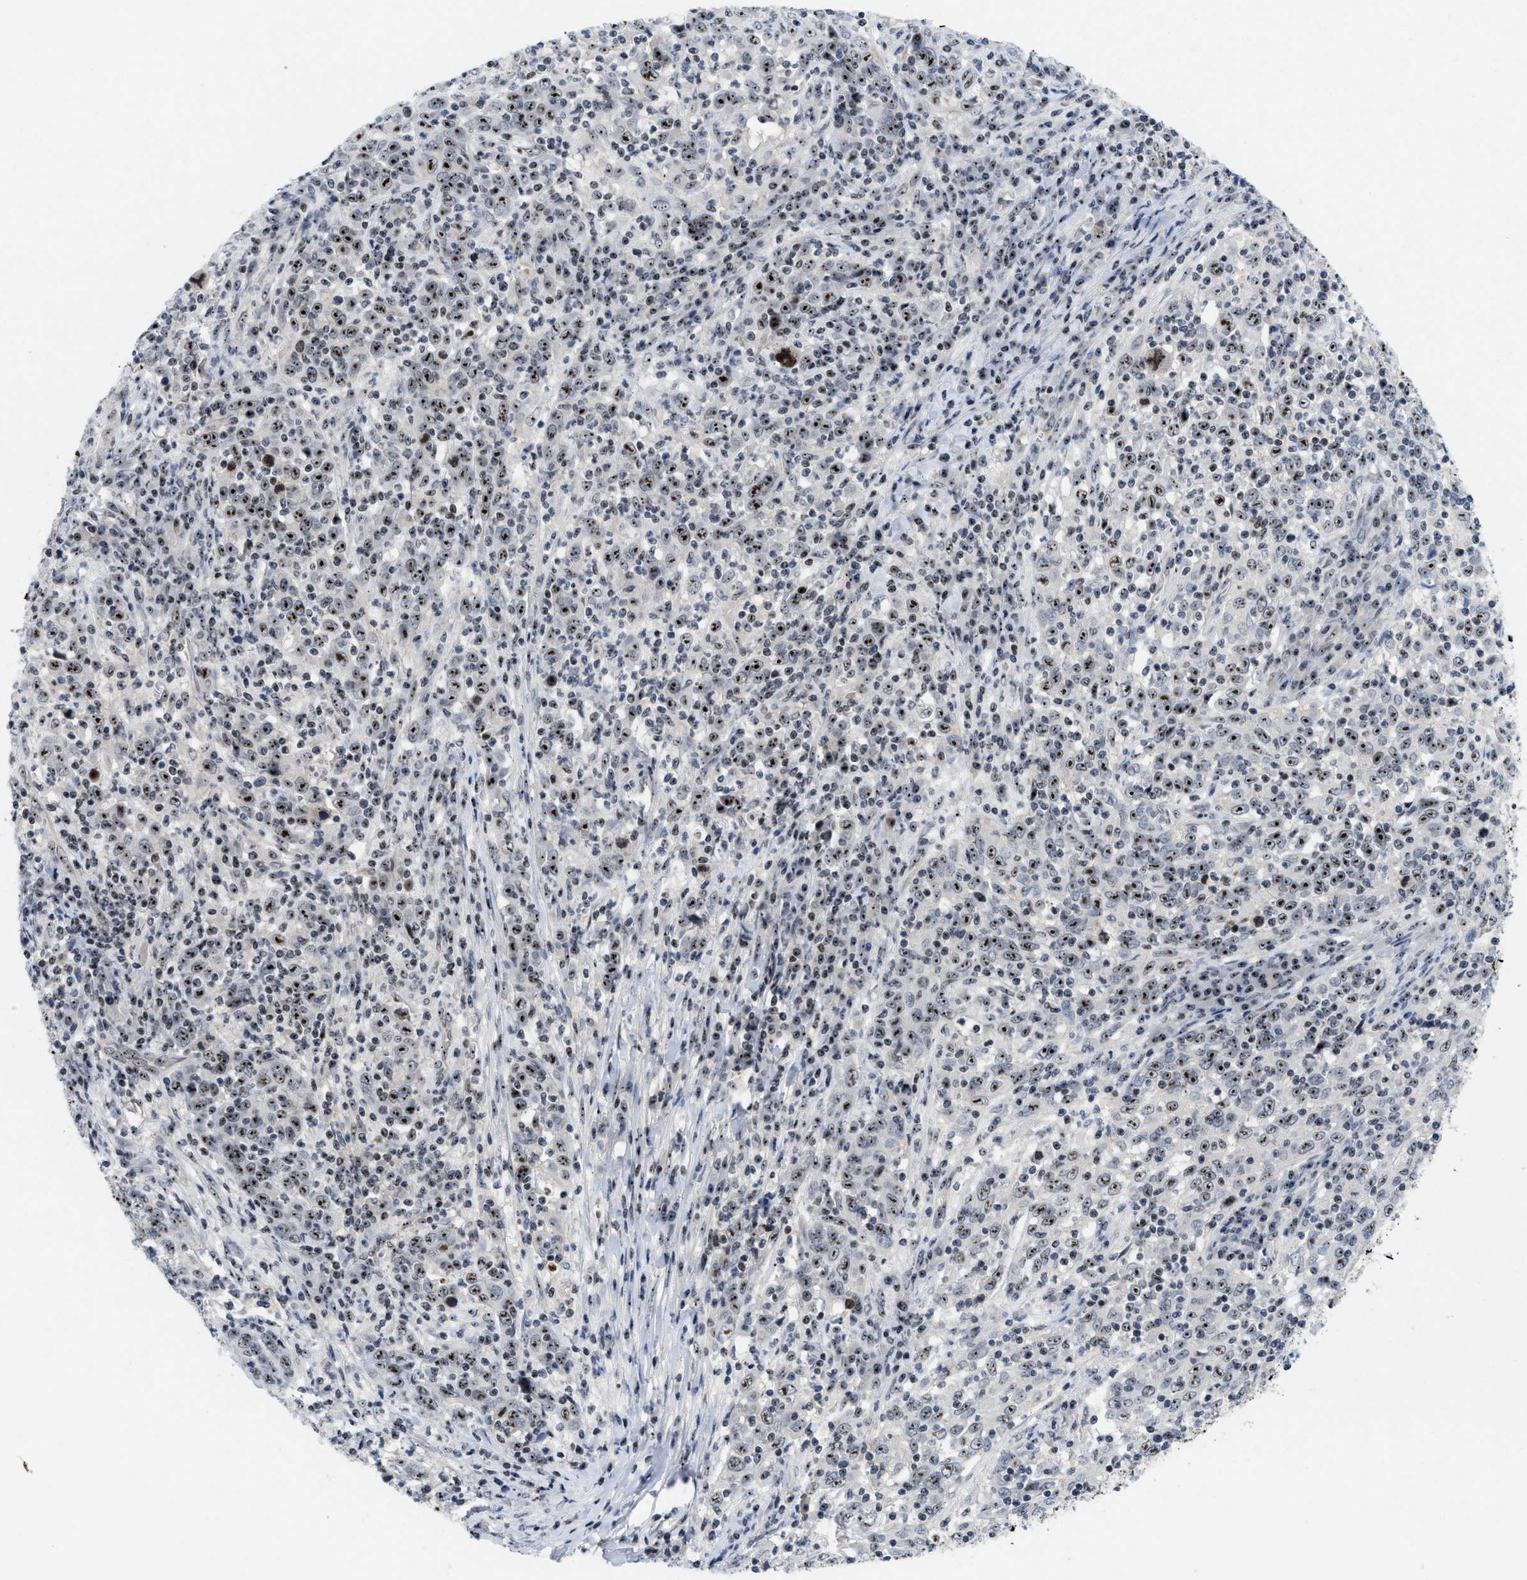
{"staining": {"intensity": "moderate", "quantity": ">75%", "location": "nuclear"}, "tissue": "cervical cancer", "cell_type": "Tumor cells", "image_type": "cancer", "snomed": [{"axis": "morphology", "description": "Squamous cell carcinoma, NOS"}, {"axis": "topography", "description": "Cervix"}], "caption": "This micrograph demonstrates cervical cancer stained with immunohistochemistry (IHC) to label a protein in brown. The nuclear of tumor cells show moderate positivity for the protein. Nuclei are counter-stained blue.", "gene": "NOP58", "patient": {"sex": "female", "age": 46}}